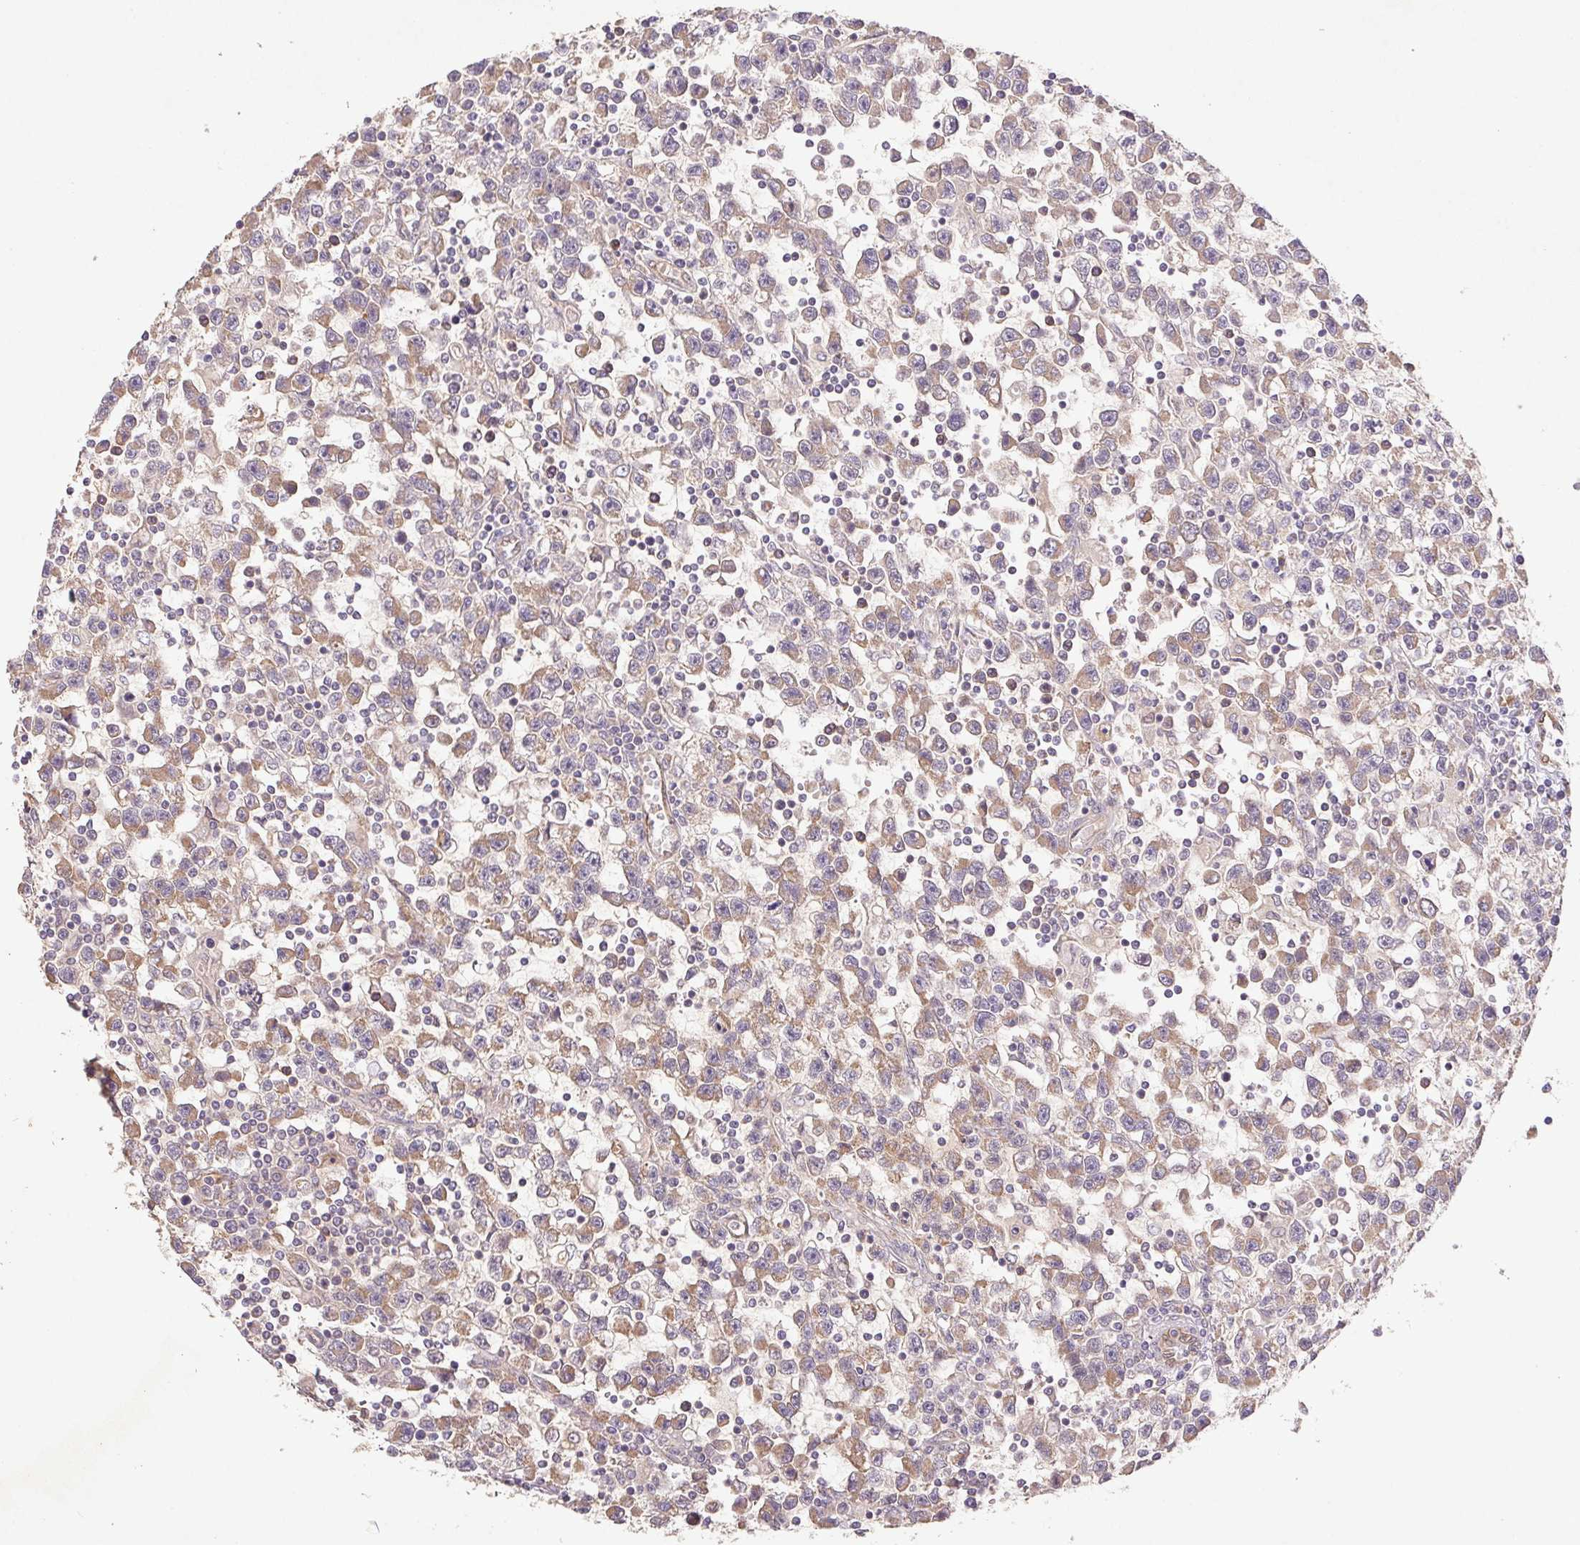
{"staining": {"intensity": "moderate", "quantity": ">75%", "location": "cytoplasmic/membranous"}, "tissue": "testis cancer", "cell_type": "Tumor cells", "image_type": "cancer", "snomed": [{"axis": "morphology", "description": "Seminoma, NOS"}, {"axis": "topography", "description": "Testis"}], "caption": "Testis cancer stained with DAB immunohistochemistry (IHC) demonstrates medium levels of moderate cytoplasmic/membranous staining in about >75% of tumor cells.", "gene": "RAB11A", "patient": {"sex": "male", "age": 31}}